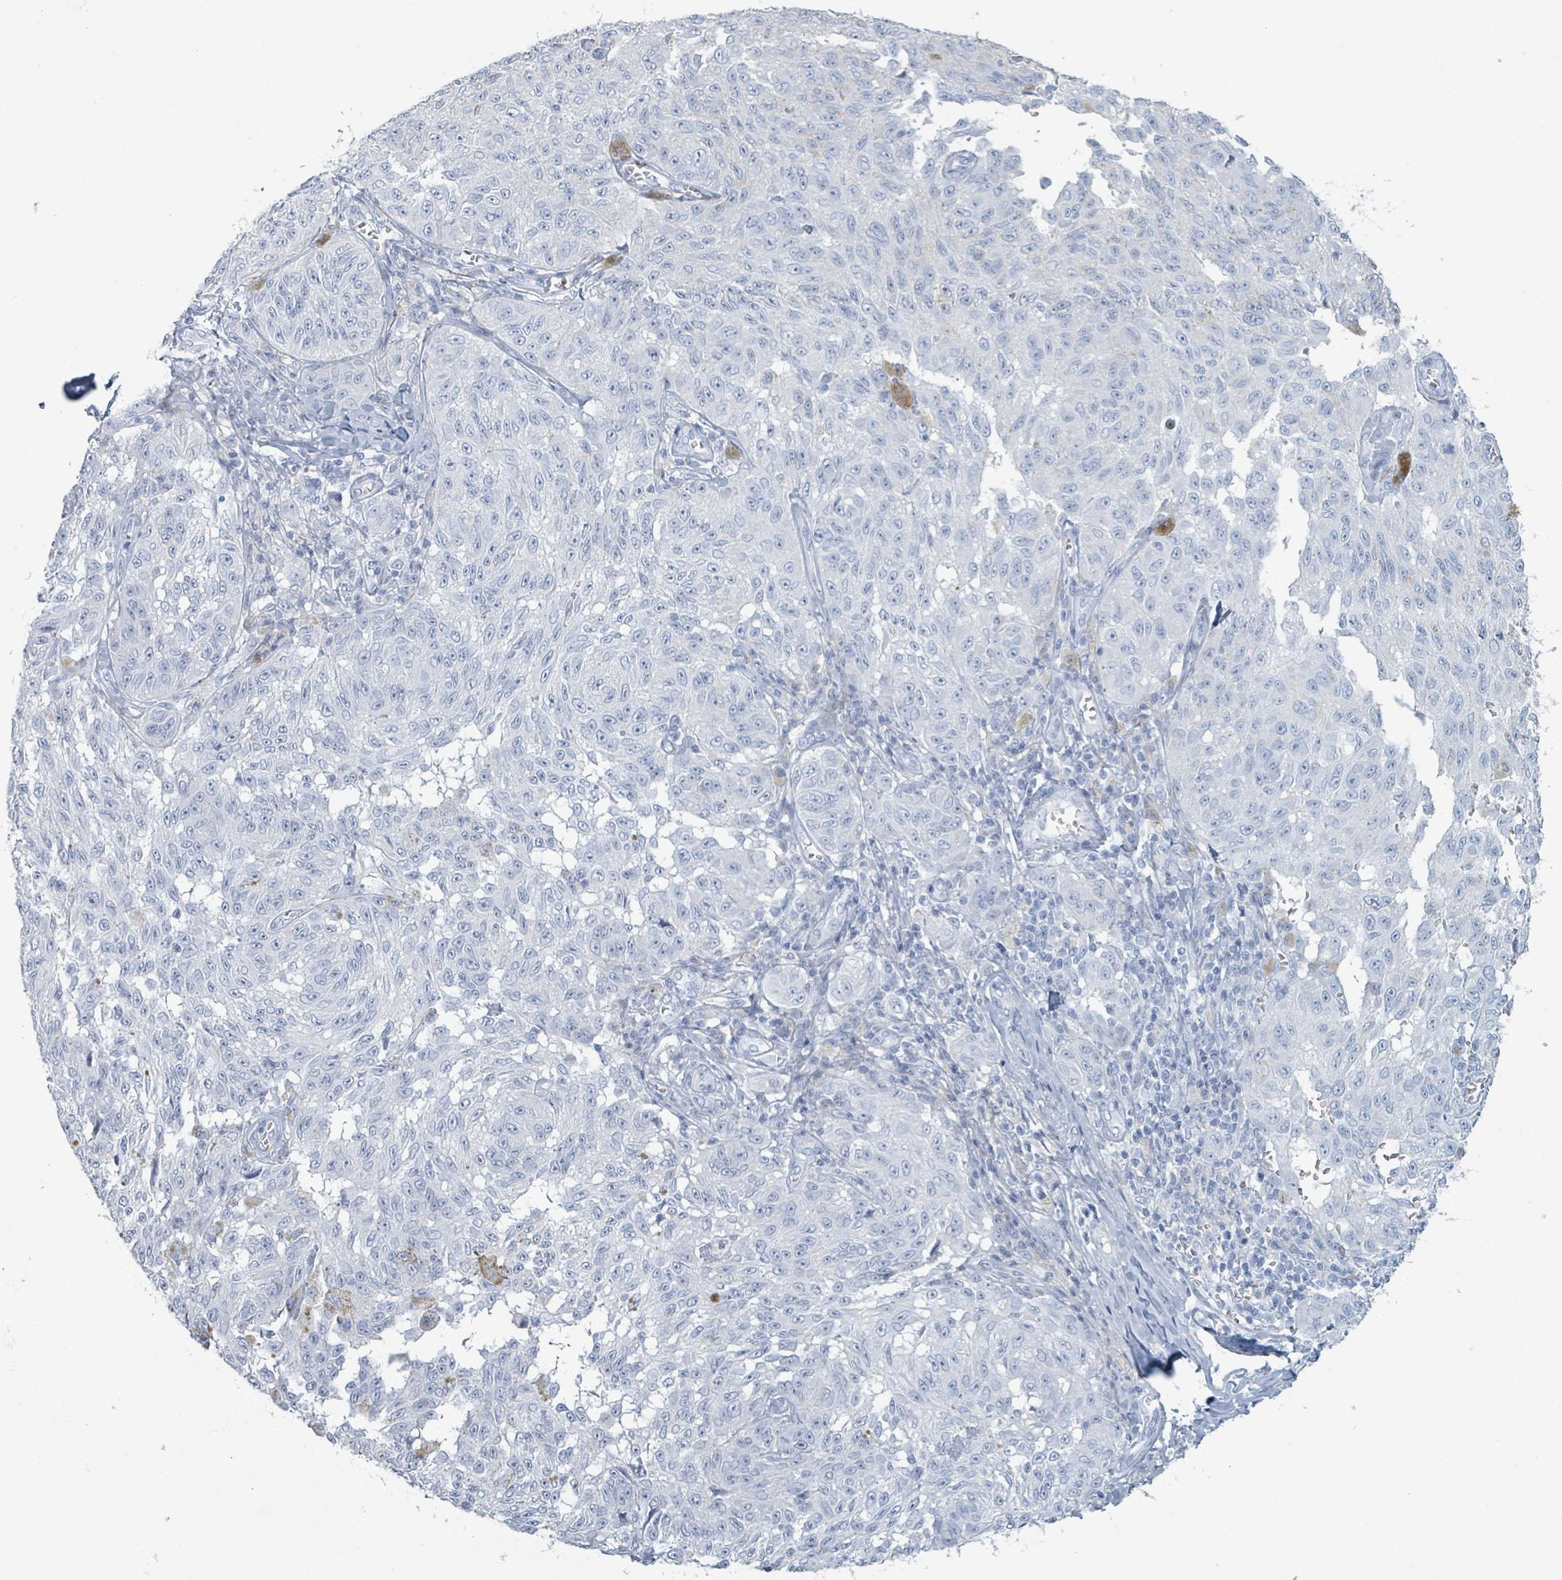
{"staining": {"intensity": "negative", "quantity": "none", "location": "none"}, "tissue": "melanoma", "cell_type": "Tumor cells", "image_type": "cancer", "snomed": [{"axis": "morphology", "description": "Malignant melanoma, NOS"}, {"axis": "topography", "description": "Skin"}], "caption": "DAB (3,3'-diaminobenzidine) immunohistochemical staining of human melanoma shows no significant positivity in tumor cells. (DAB (3,3'-diaminobenzidine) immunohistochemistry with hematoxylin counter stain).", "gene": "HEATR5A", "patient": {"sex": "male", "age": 68}}